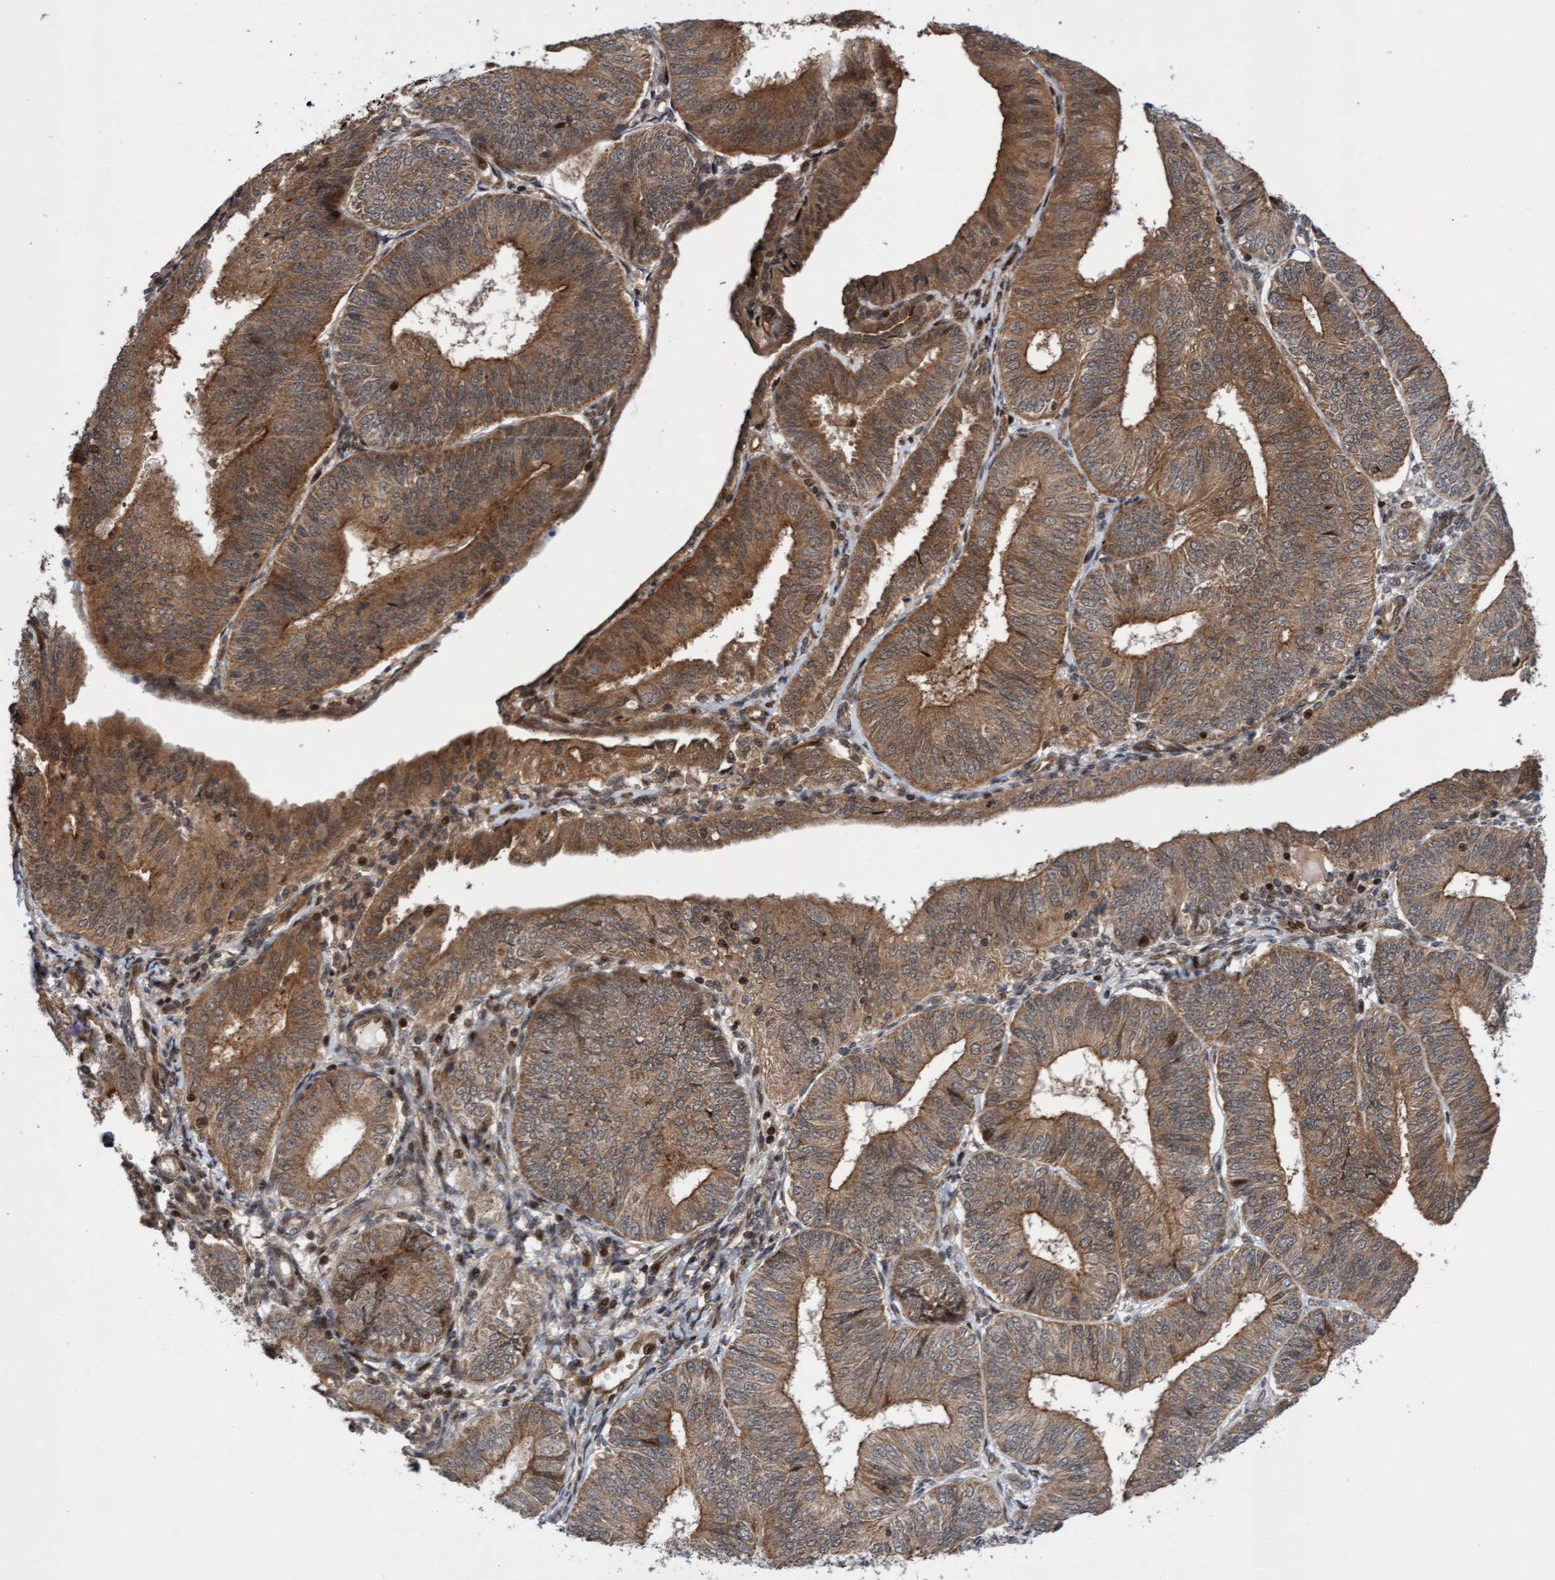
{"staining": {"intensity": "moderate", "quantity": ">75%", "location": "cytoplasmic/membranous"}, "tissue": "endometrial cancer", "cell_type": "Tumor cells", "image_type": "cancer", "snomed": [{"axis": "morphology", "description": "Adenocarcinoma, NOS"}, {"axis": "topography", "description": "Endometrium"}], "caption": "IHC (DAB (3,3'-diaminobenzidine)) staining of human endometrial cancer reveals moderate cytoplasmic/membranous protein expression in about >75% of tumor cells.", "gene": "ITFG1", "patient": {"sex": "female", "age": 58}}